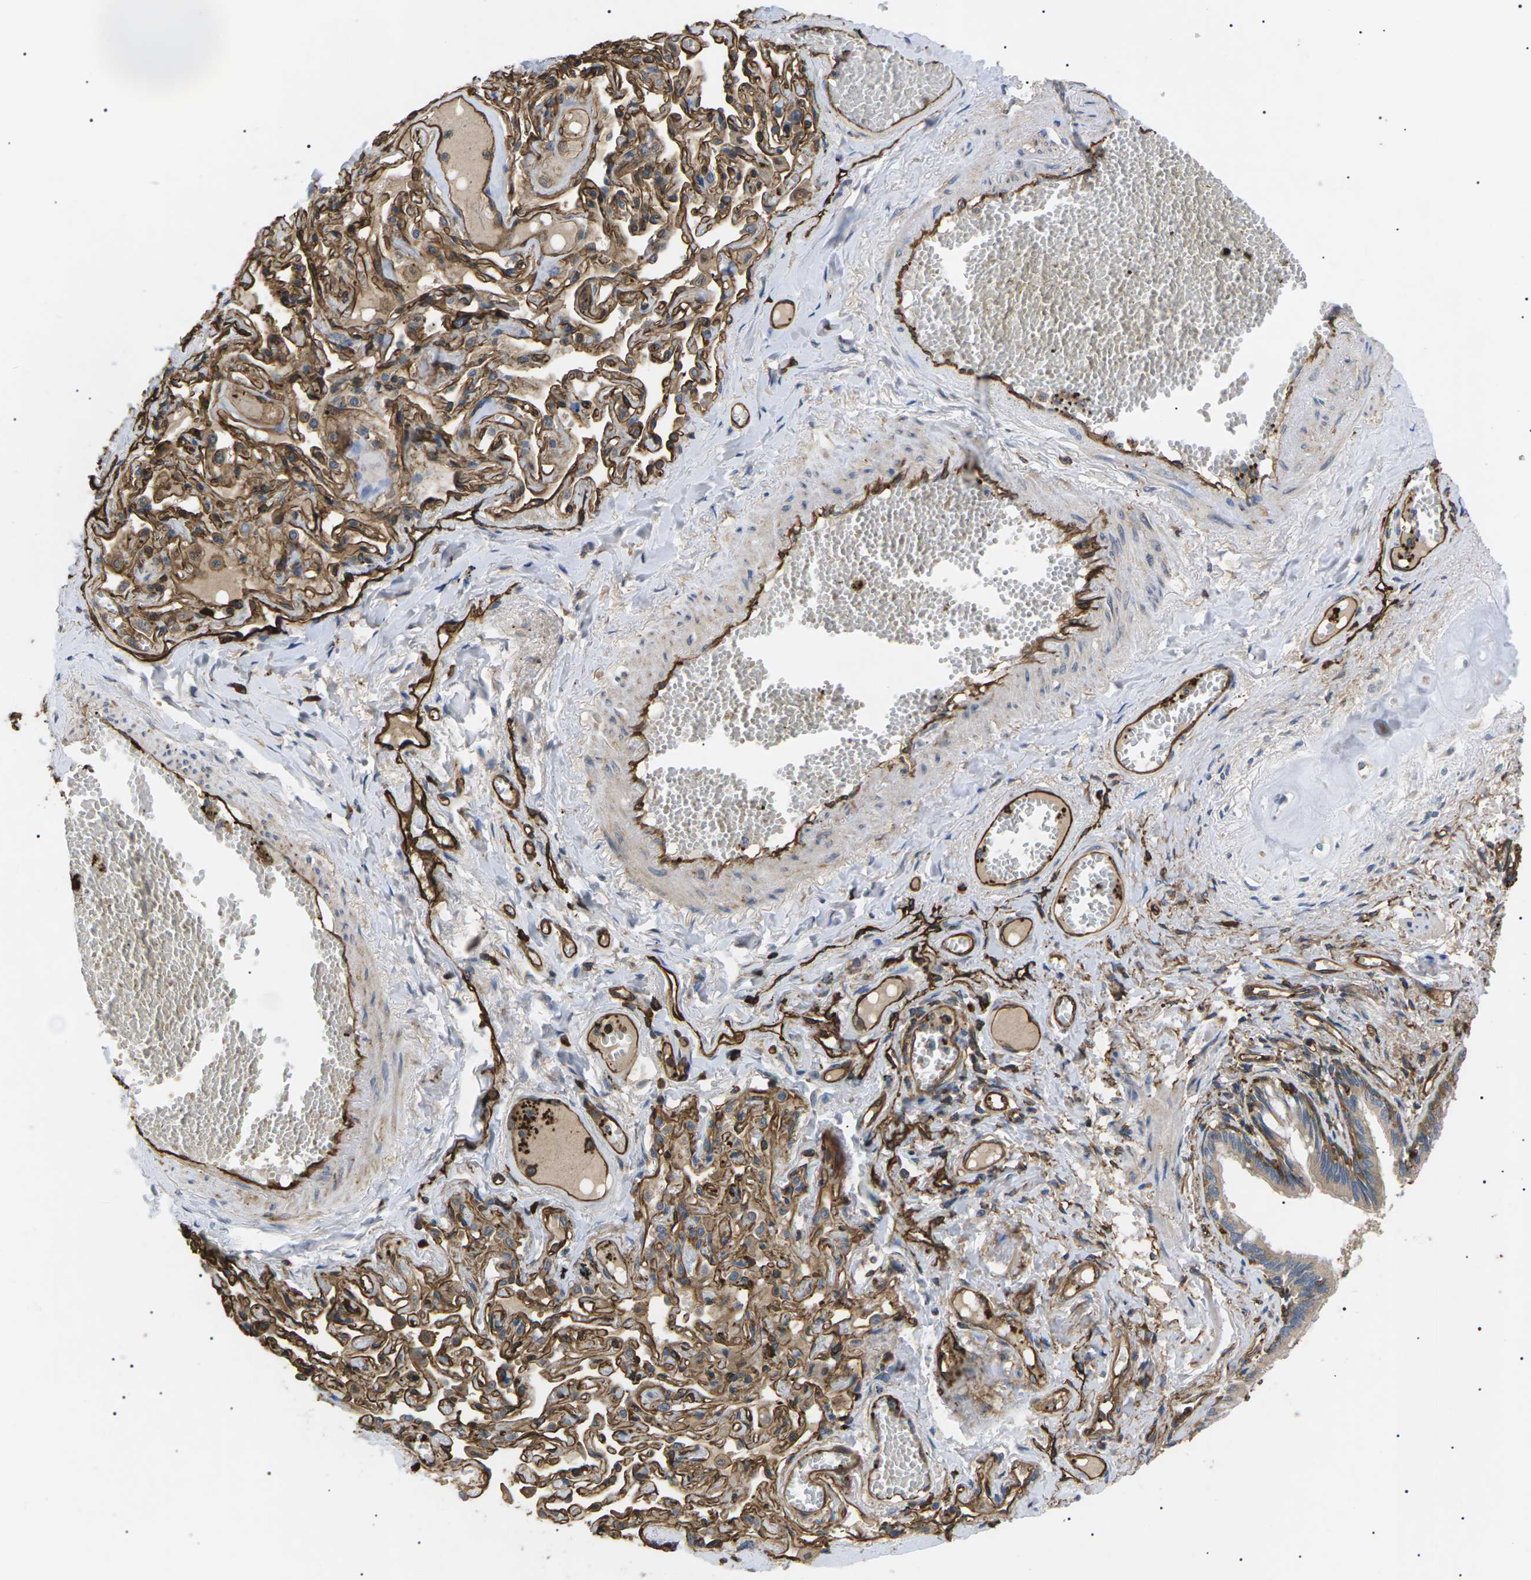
{"staining": {"intensity": "moderate", "quantity": ">75%", "location": "cytoplasmic/membranous"}, "tissue": "bronchus", "cell_type": "Respiratory epithelial cells", "image_type": "normal", "snomed": [{"axis": "morphology", "description": "Normal tissue, NOS"}, {"axis": "morphology", "description": "Inflammation, NOS"}, {"axis": "topography", "description": "Cartilage tissue"}, {"axis": "topography", "description": "Lung"}], "caption": "A brown stain shows moderate cytoplasmic/membranous expression of a protein in respiratory epithelial cells of normal bronchus. (Stains: DAB in brown, nuclei in blue, Microscopy: brightfield microscopy at high magnification).", "gene": "TMTC4", "patient": {"sex": "male", "age": 71}}